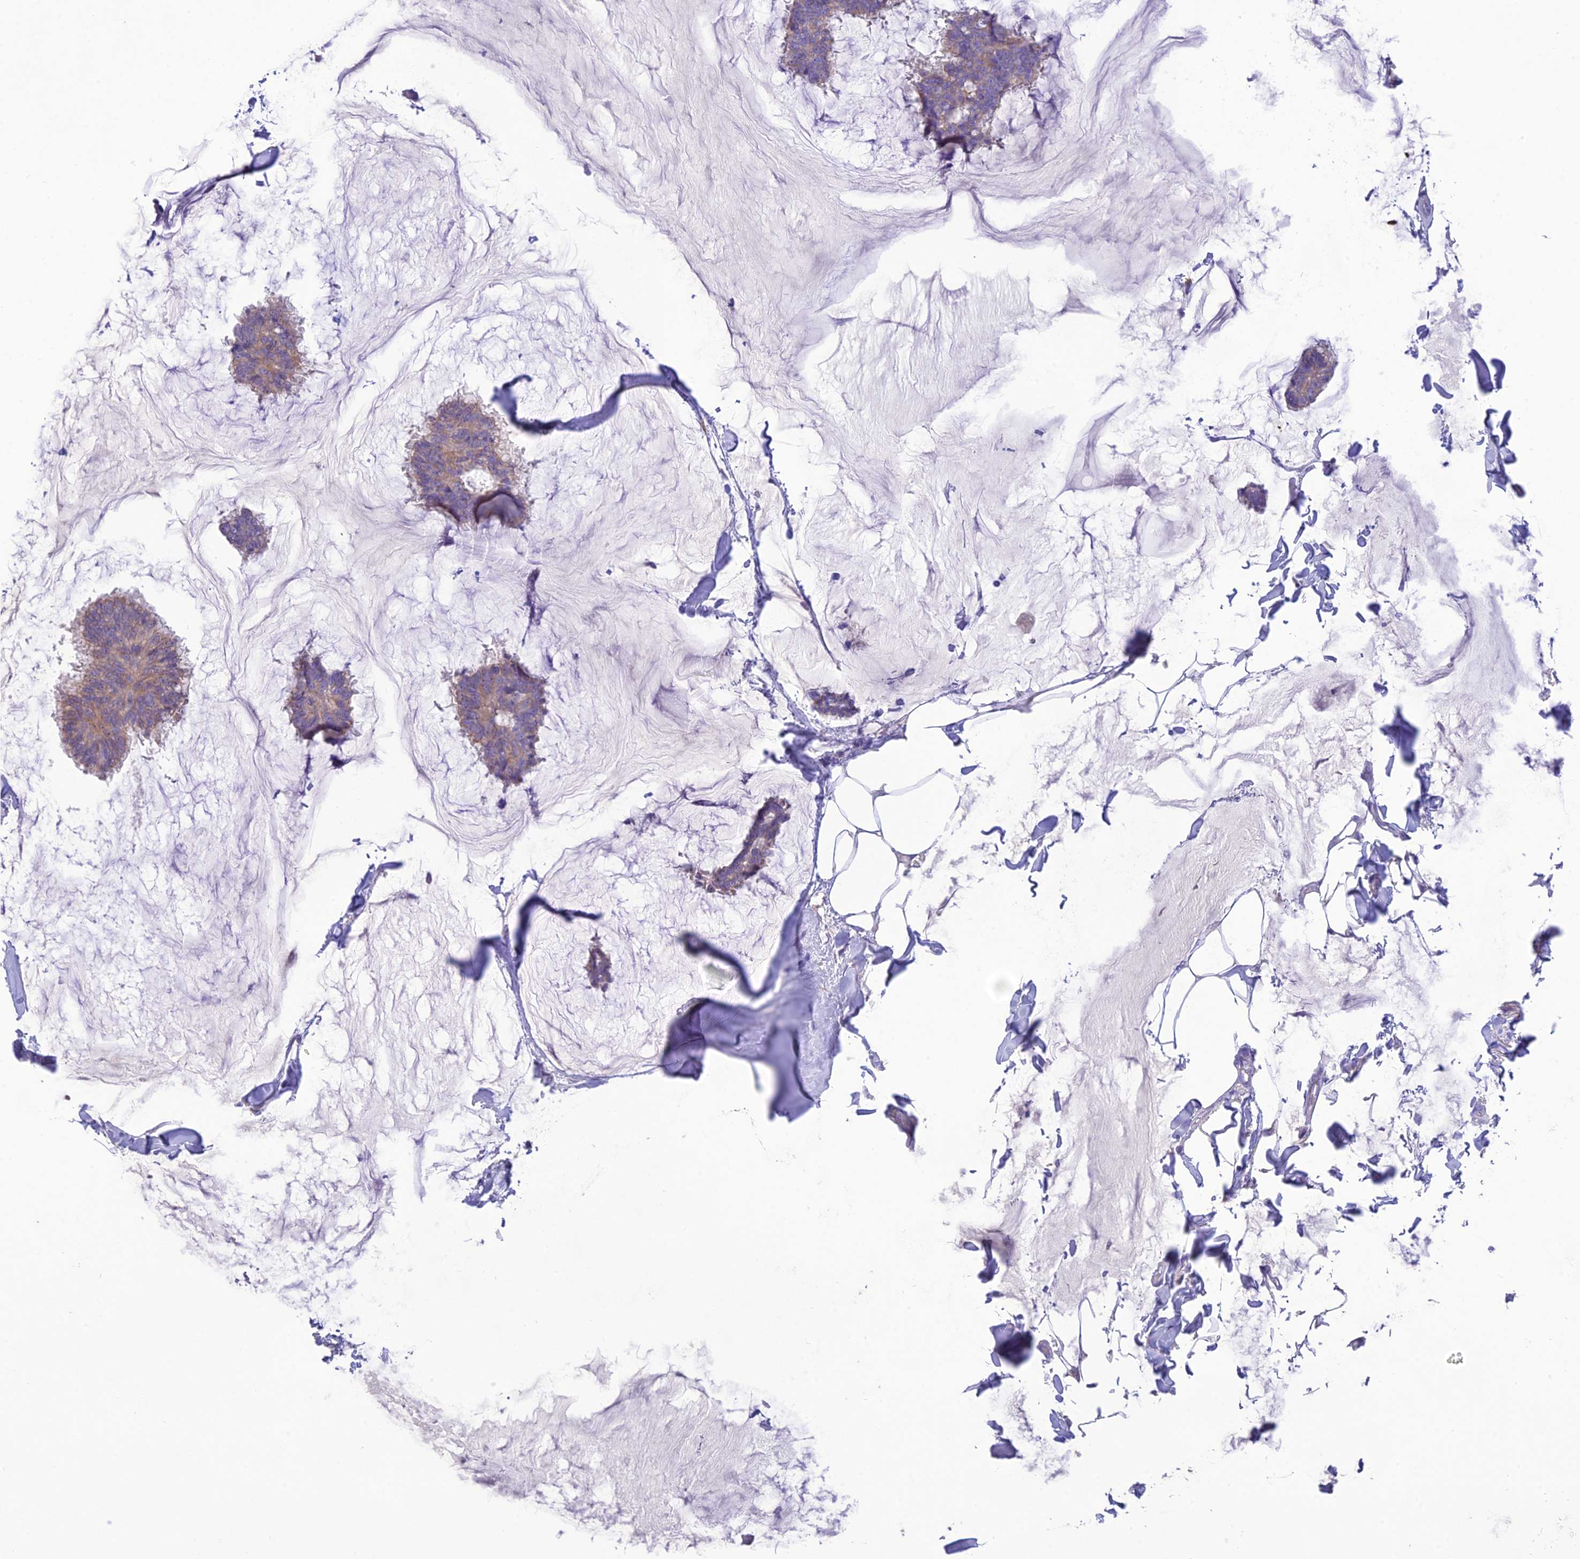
{"staining": {"intensity": "moderate", "quantity": "25%-75%", "location": "cytoplasmic/membranous"}, "tissue": "breast cancer", "cell_type": "Tumor cells", "image_type": "cancer", "snomed": [{"axis": "morphology", "description": "Duct carcinoma"}, {"axis": "topography", "description": "Breast"}], "caption": "A medium amount of moderate cytoplasmic/membranous positivity is appreciated in about 25%-75% of tumor cells in breast cancer tissue.", "gene": "HSD17B2", "patient": {"sex": "female", "age": 93}}